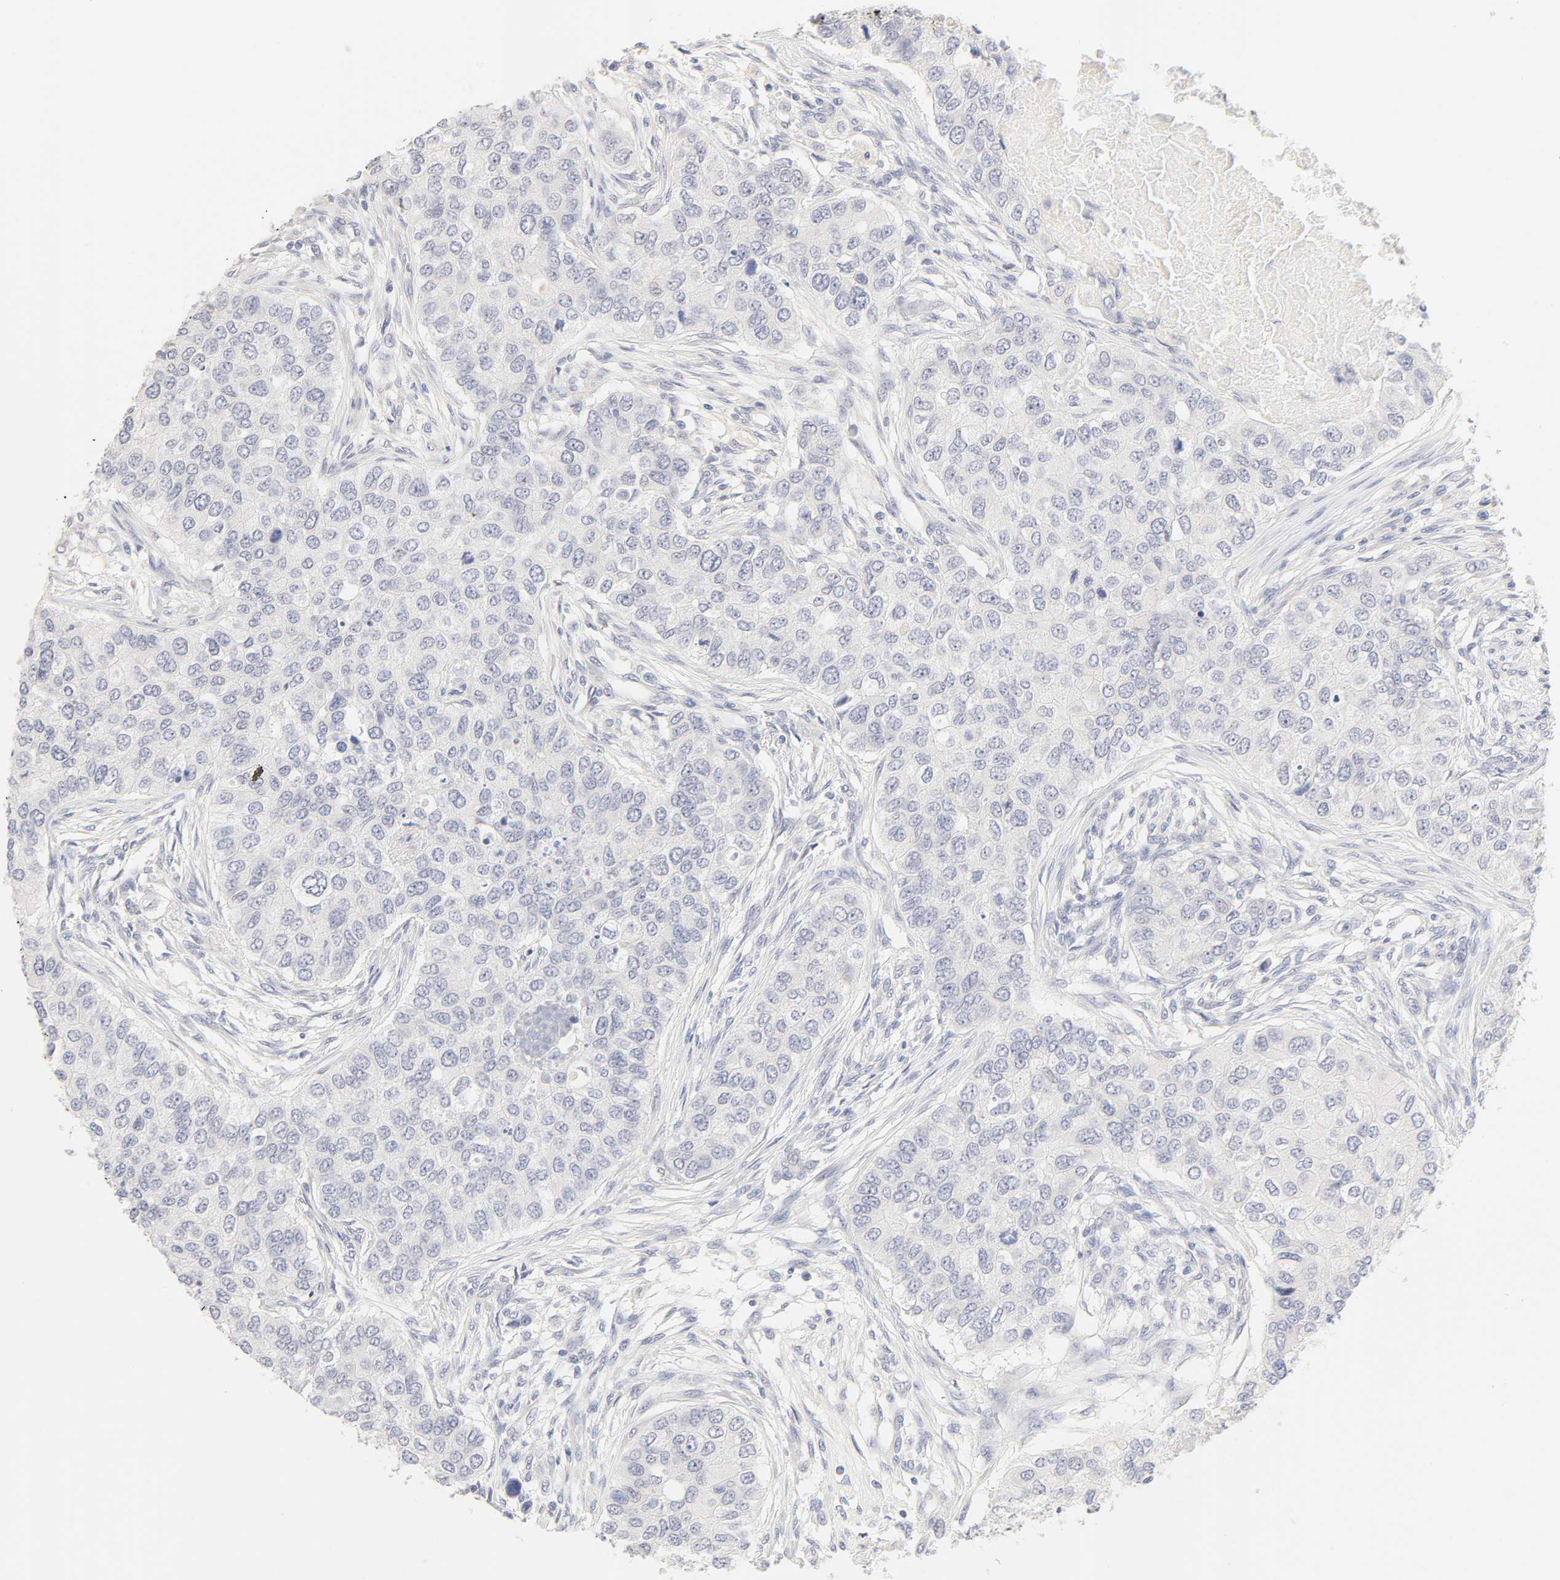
{"staining": {"intensity": "negative", "quantity": "none", "location": "none"}, "tissue": "breast cancer", "cell_type": "Tumor cells", "image_type": "cancer", "snomed": [{"axis": "morphology", "description": "Normal tissue, NOS"}, {"axis": "morphology", "description": "Duct carcinoma"}, {"axis": "topography", "description": "Breast"}], "caption": "There is no significant expression in tumor cells of invasive ductal carcinoma (breast). (DAB immunohistochemistry, high magnification).", "gene": "CYP4B1", "patient": {"sex": "female", "age": 49}}